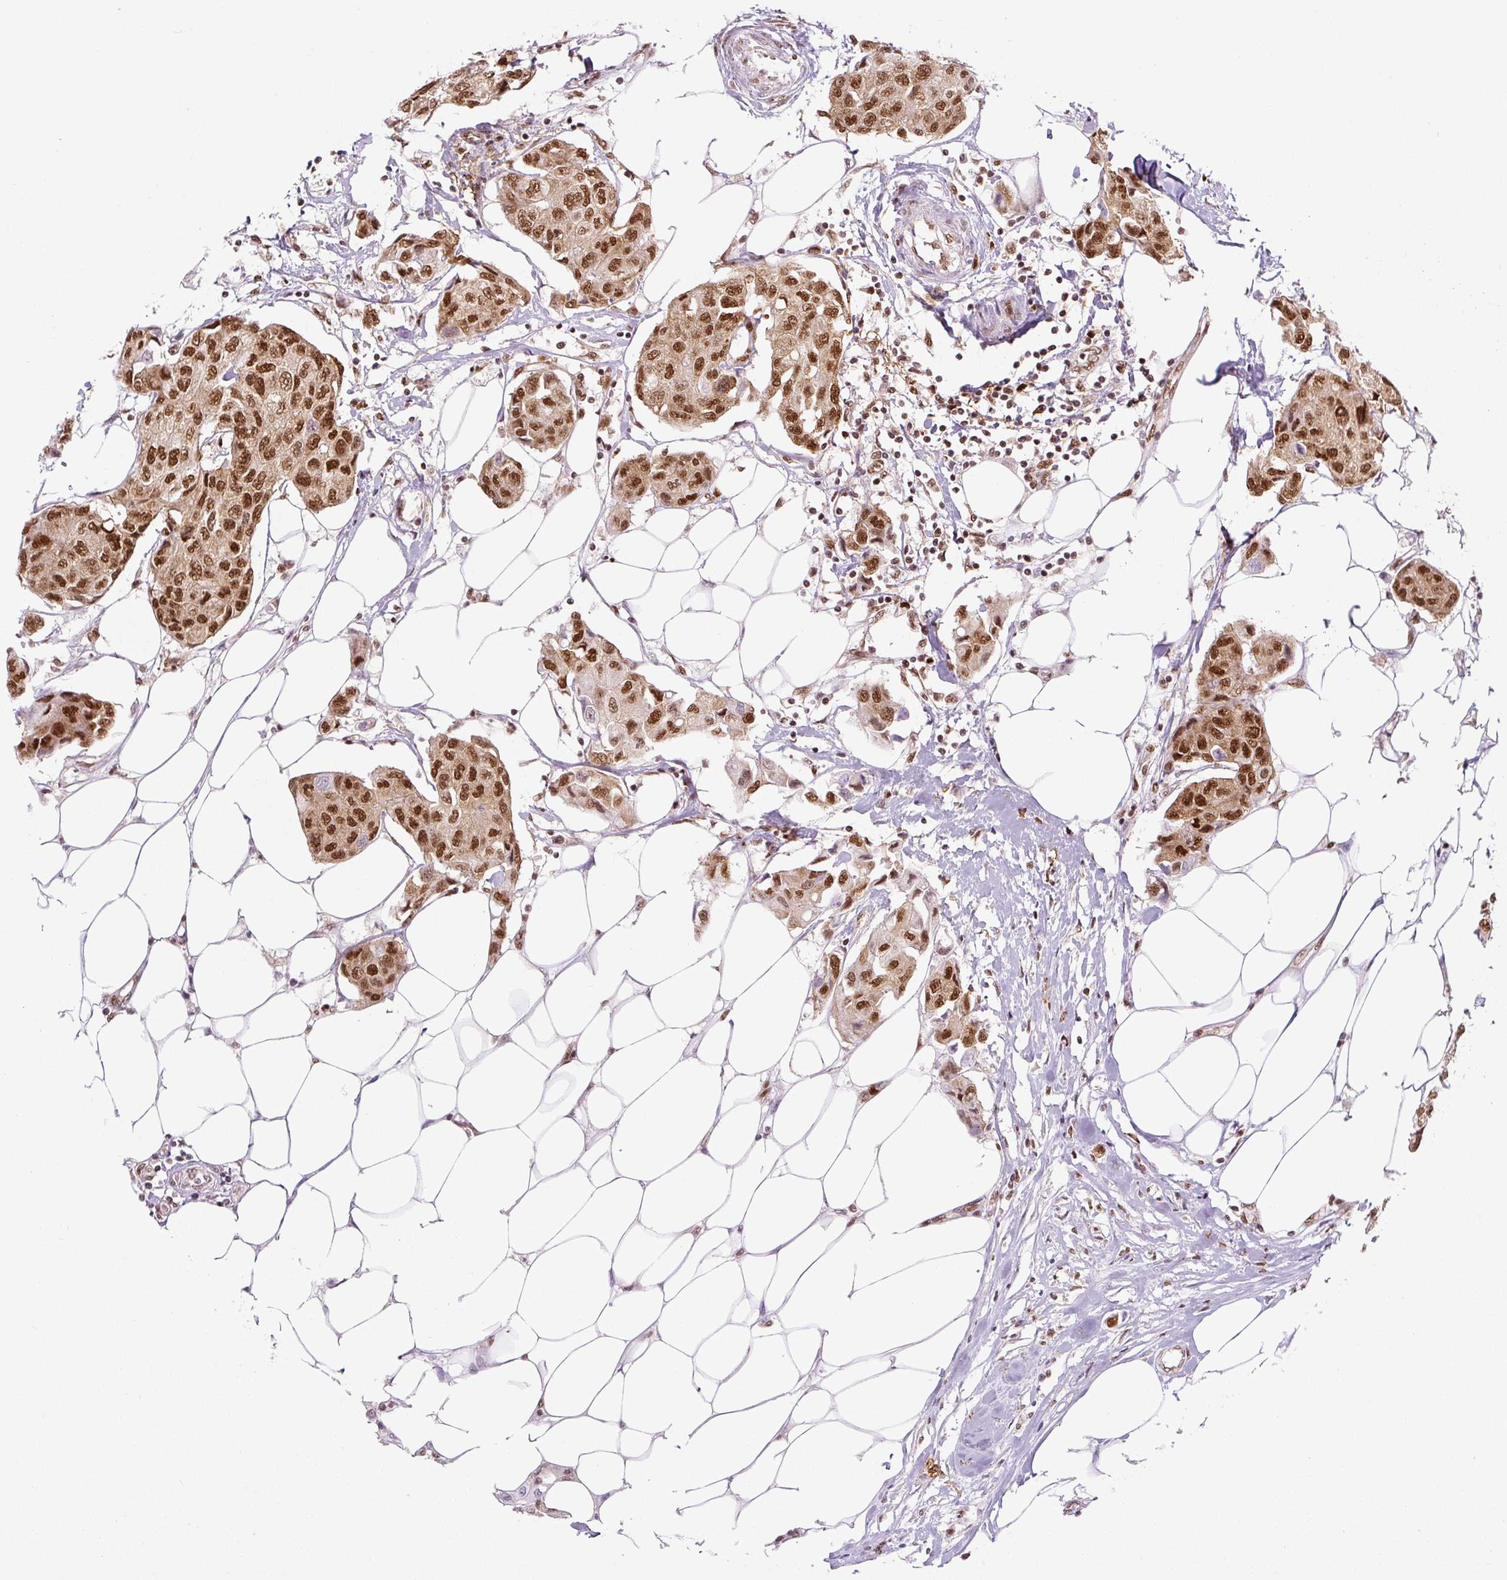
{"staining": {"intensity": "strong", "quantity": ">75%", "location": "nuclear"}, "tissue": "breast cancer", "cell_type": "Tumor cells", "image_type": "cancer", "snomed": [{"axis": "morphology", "description": "Duct carcinoma"}, {"axis": "topography", "description": "Breast"}, {"axis": "topography", "description": "Lymph node"}], "caption": "High-power microscopy captured an immunohistochemistry image of breast cancer (invasive ductal carcinoma), revealing strong nuclear expression in approximately >75% of tumor cells.", "gene": "FUS", "patient": {"sex": "female", "age": 80}}